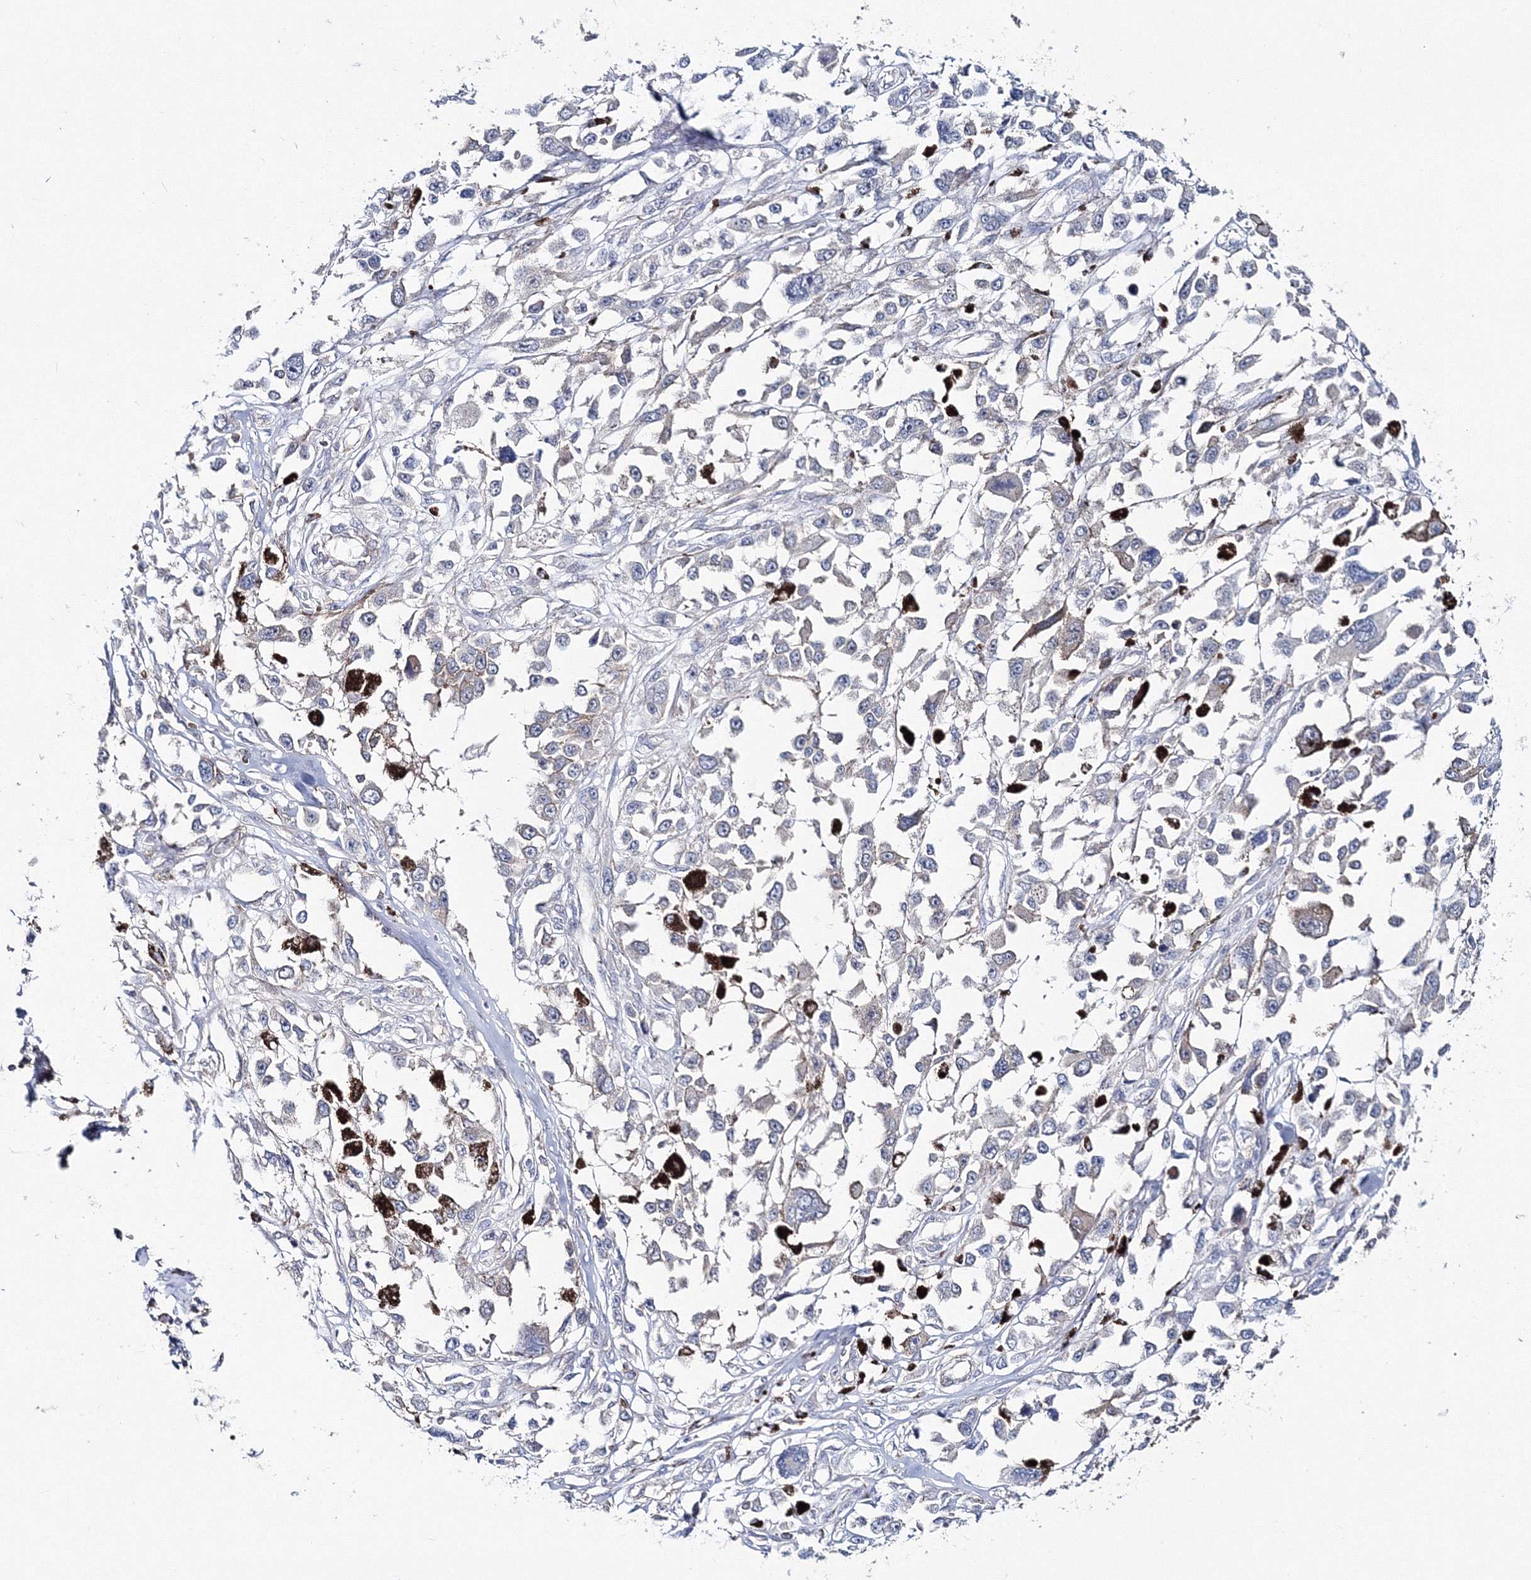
{"staining": {"intensity": "negative", "quantity": "none", "location": "none"}, "tissue": "melanoma", "cell_type": "Tumor cells", "image_type": "cancer", "snomed": [{"axis": "morphology", "description": "Malignant melanoma, Metastatic site"}, {"axis": "topography", "description": "Lymph node"}], "caption": "DAB (3,3'-diaminobenzidine) immunohistochemical staining of human malignant melanoma (metastatic site) reveals no significant positivity in tumor cells.", "gene": "GGA2", "patient": {"sex": "male", "age": 59}}